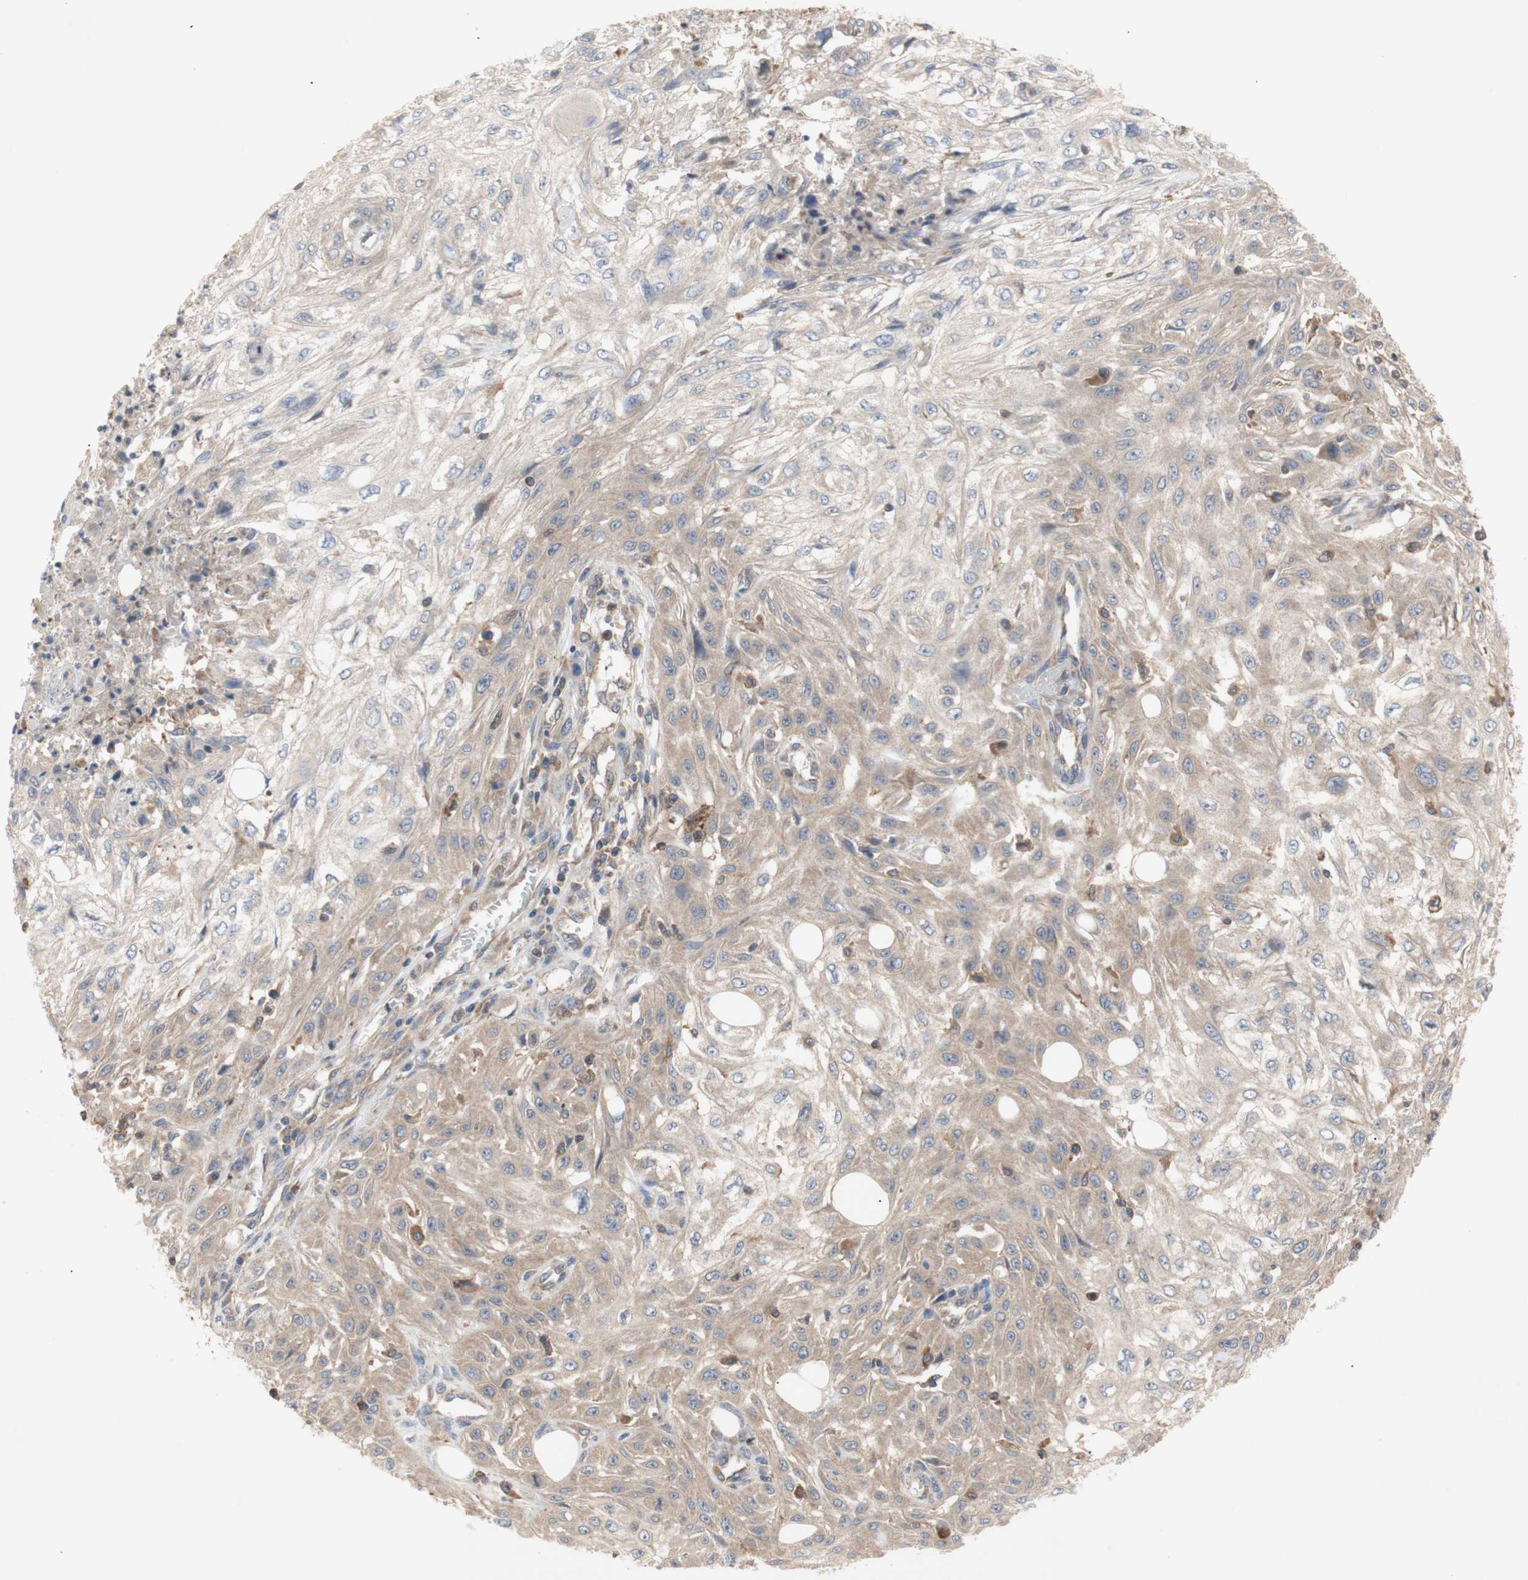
{"staining": {"intensity": "weak", "quantity": ">75%", "location": "cytoplasmic/membranous"}, "tissue": "skin cancer", "cell_type": "Tumor cells", "image_type": "cancer", "snomed": [{"axis": "morphology", "description": "Squamous cell carcinoma, NOS"}, {"axis": "topography", "description": "Skin"}], "caption": "Protein analysis of skin cancer tissue reveals weak cytoplasmic/membranous staining in about >75% of tumor cells.", "gene": "IKBKG", "patient": {"sex": "male", "age": 75}}